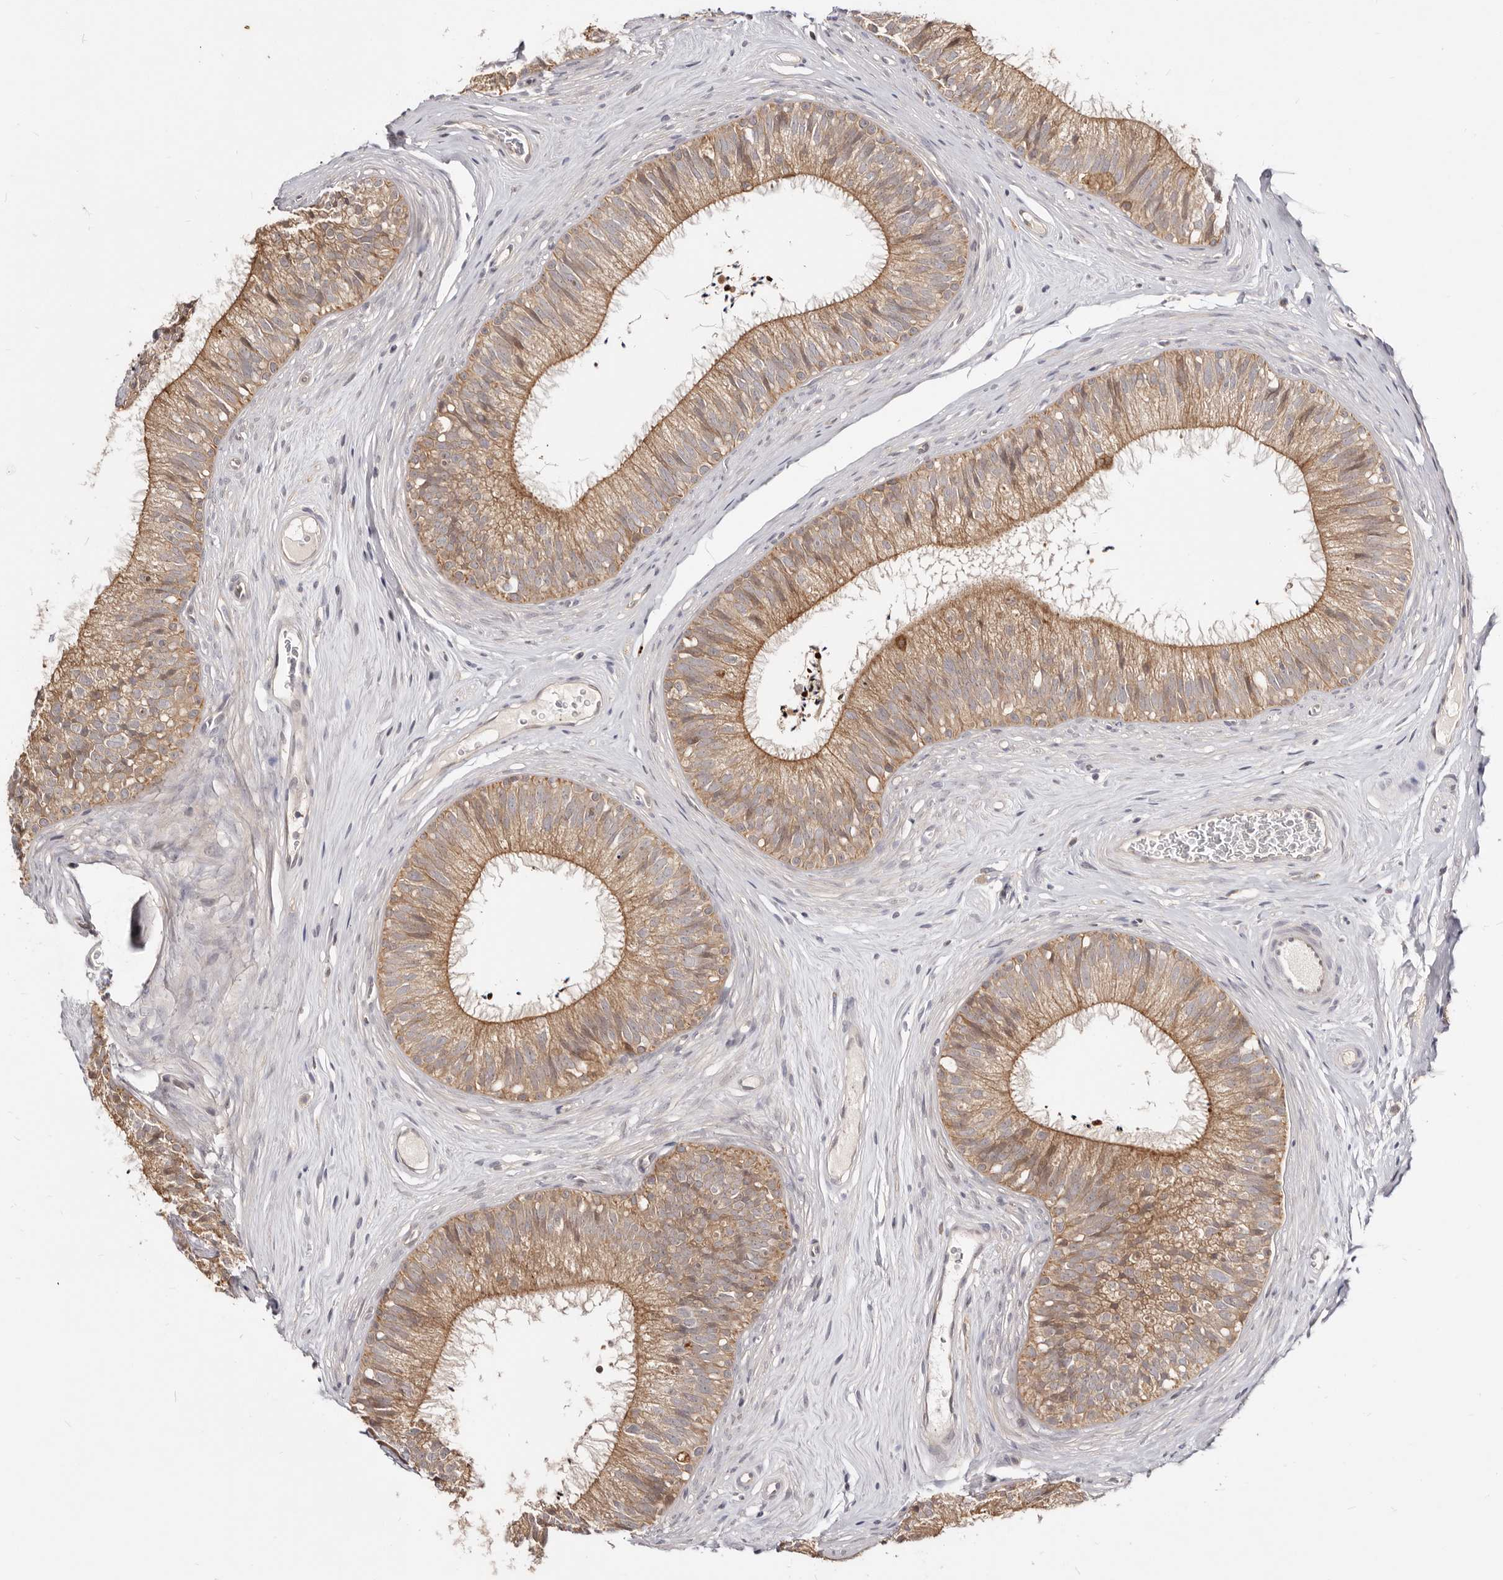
{"staining": {"intensity": "moderate", "quantity": ">75%", "location": "cytoplasmic/membranous"}, "tissue": "epididymis", "cell_type": "Glandular cells", "image_type": "normal", "snomed": [{"axis": "morphology", "description": "Normal tissue, NOS"}, {"axis": "topography", "description": "Epididymis"}], "caption": "Glandular cells show medium levels of moderate cytoplasmic/membranous positivity in about >75% of cells in normal human epididymis. The protein is stained brown, and the nuclei are stained in blue (DAB (3,3'-diaminobenzidine) IHC with brightfield microscopy, high magnification).", "gene": "TC2N", "patient": {"sex": "male", "age": 29}}